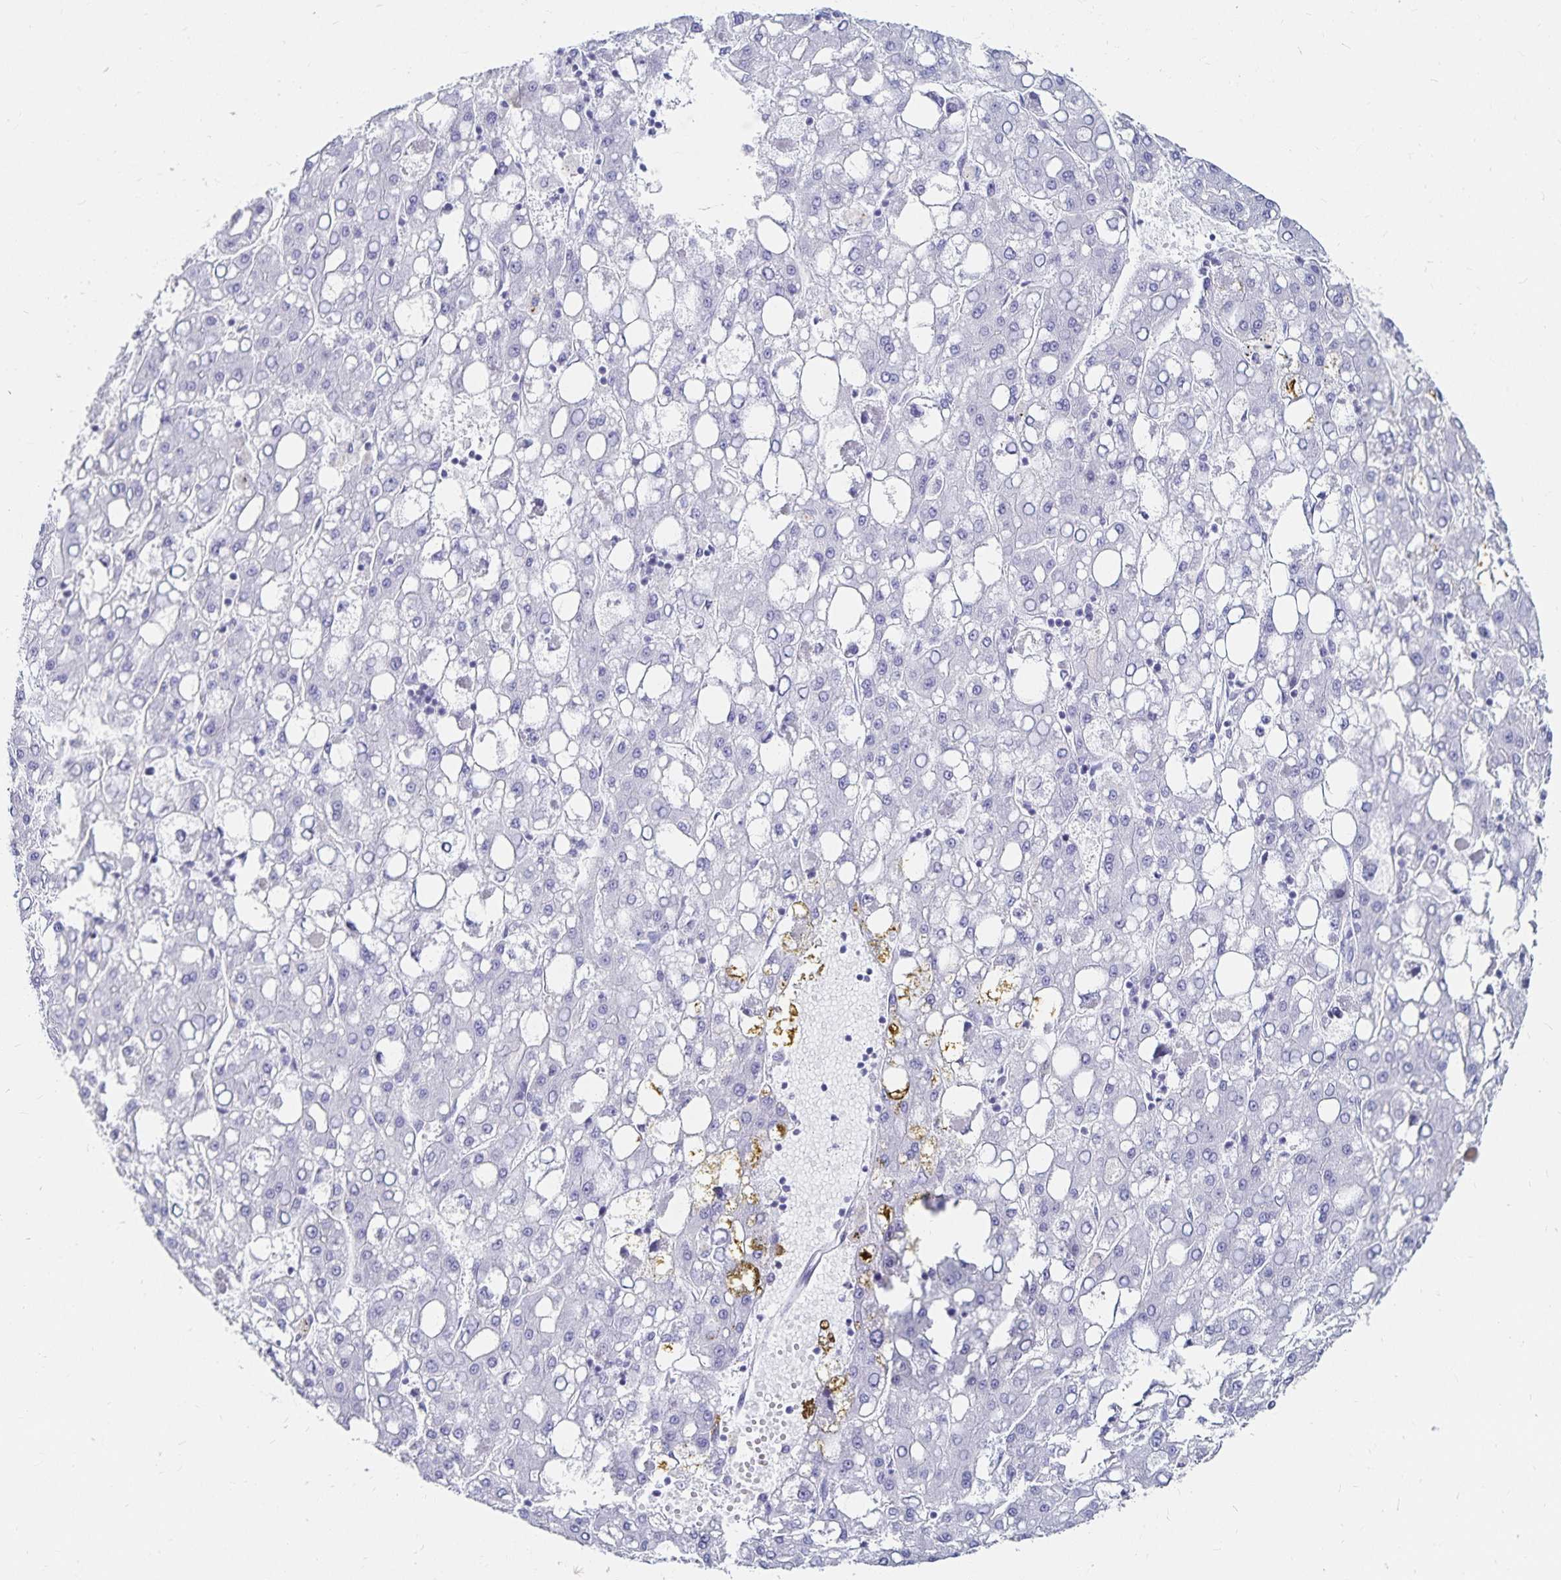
{"staining": {"intensity": "negative", "quantity": "none", "location": "none"}, "tissue": "liver cancer", "cell_type": "Tumor cells", "image_type": "cancer", "snomed": [{"axis": "morphology", "description": "Carcinoma, Hepatocellular, NOS"}, {"axis": "topography", "description": "Liver"}], "caption": "Immunohistochemical staining of human liver cancer (hepatocellular carcinoma) shows no significant positivity in tumor cells.", "gene": "TNIP1", "patient": {"sex": "male", "age": 65}}